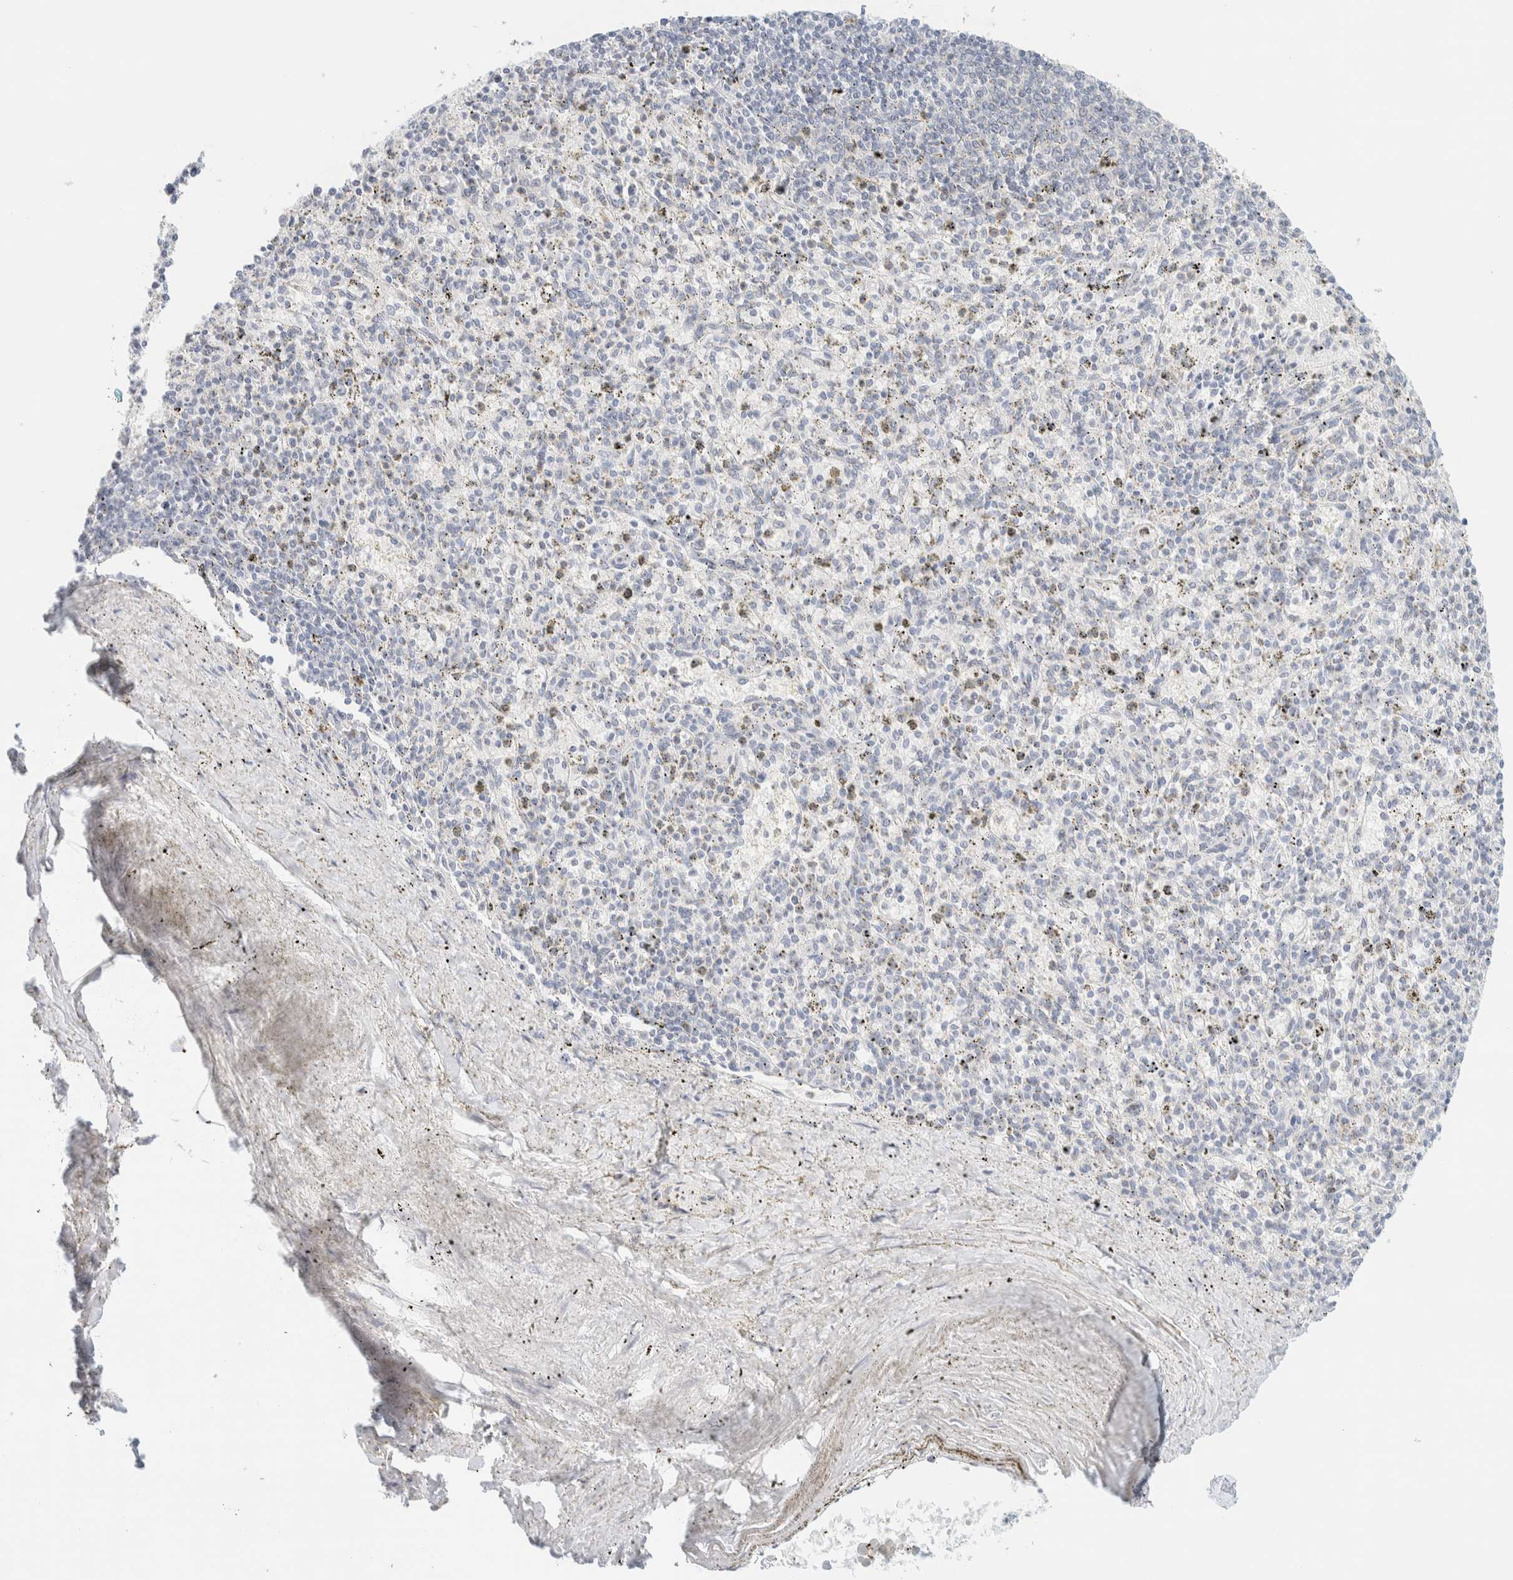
{"staining": {"intensity": "negative", "quantity": "none", "location": "none"}, "tissue": "spleen", "cell_type": "Cells in red pulp", "image_type": "normal", "snomed": [{"axis": "morphology", "description": "Normal tissue, NOS"}, {"axis": "topography", "description": "Spleen"}], "caption": "This histopathology image is of unremarkable spleen stained with immunohistochemistry (IHC) to label a protein in brown with the nuclei are counter-stained blue. There is no positivity in cells in red pulp. (IHC, brightfield microscopy, high magnification).", "gene": "SPNS3", "patient": {"sex": "male", "age": 72}}